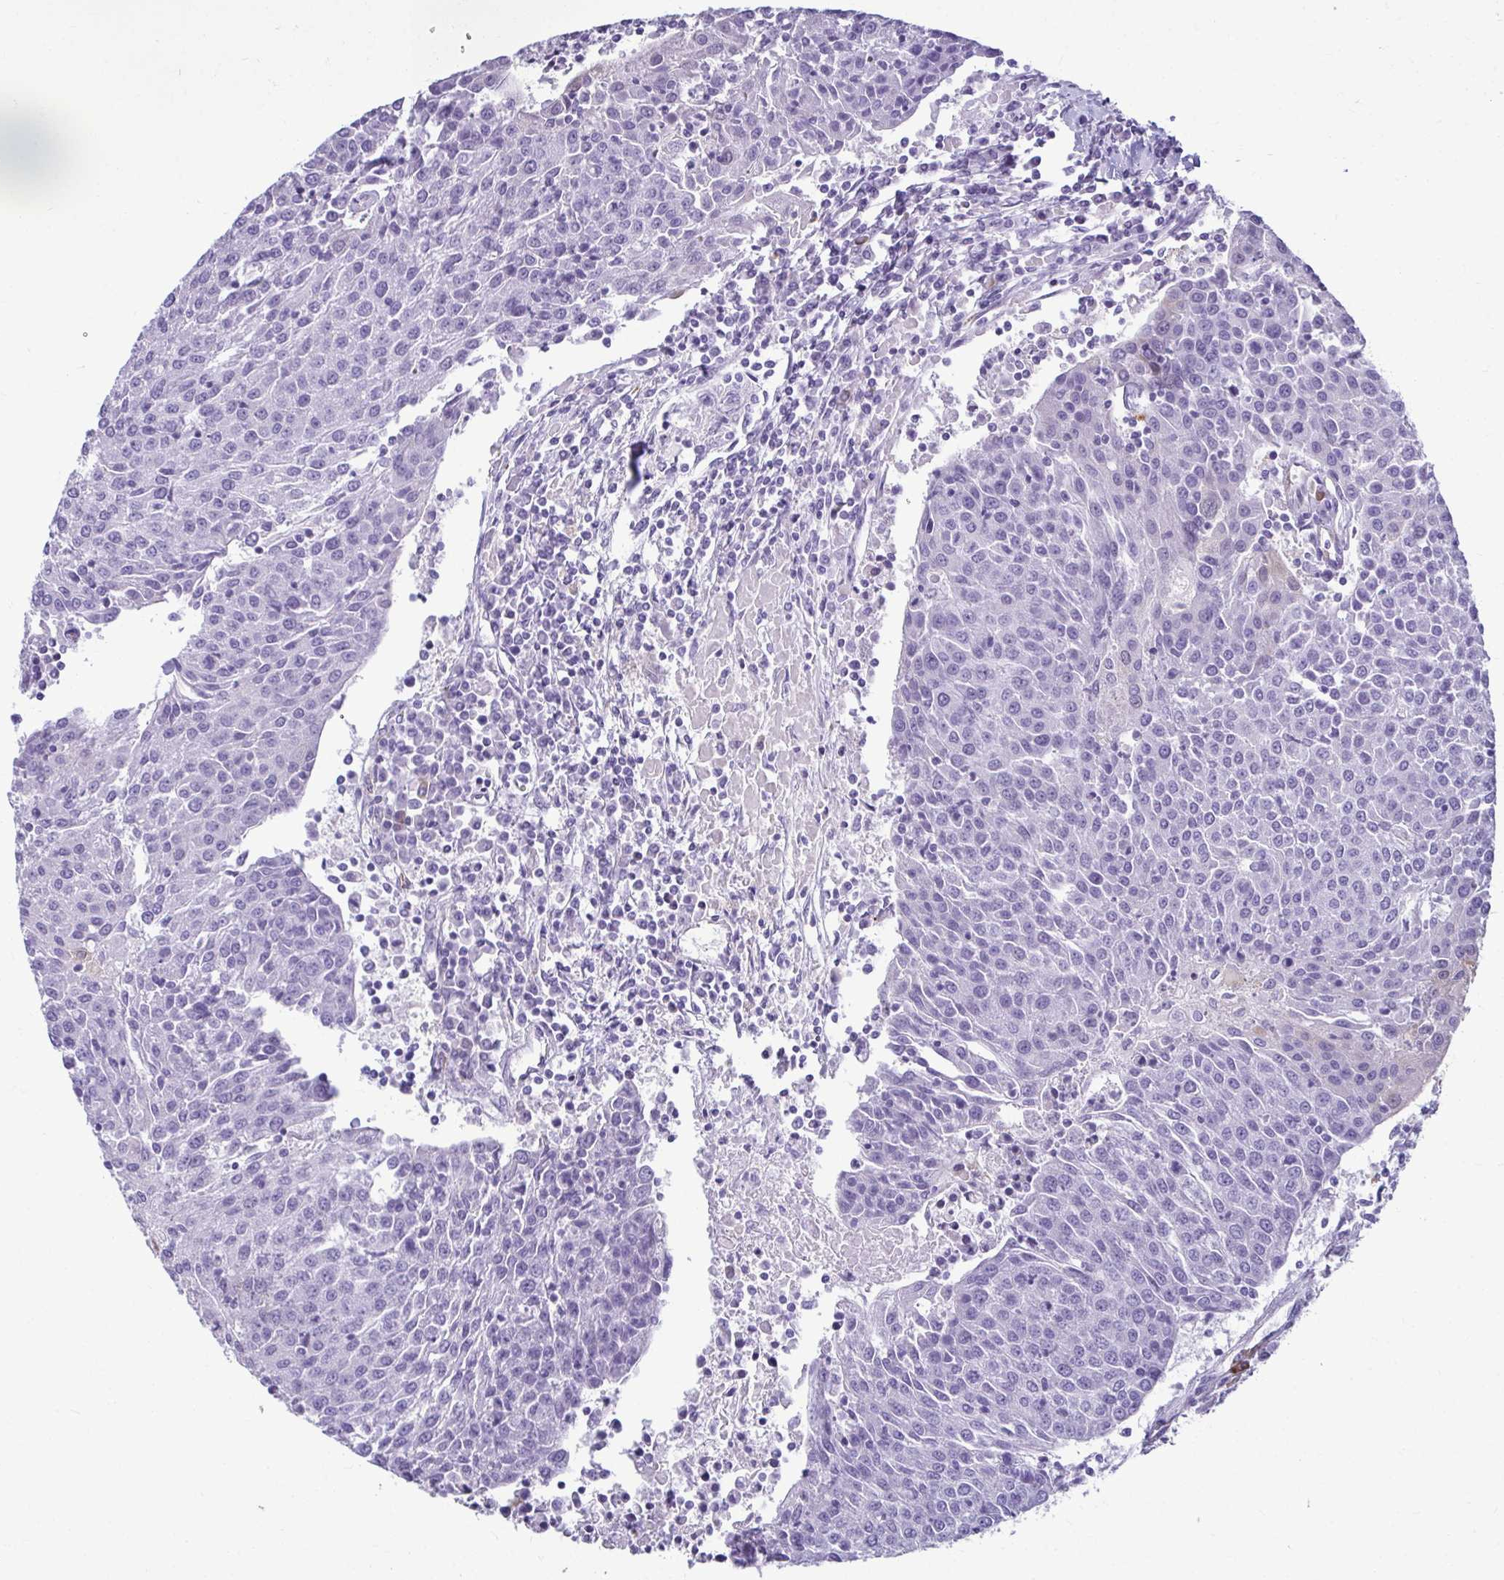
{"staining": {"intensity": "negative", "quantity": "none", "location": "none"}, "tissue": "urothelial cancer", "cell_type": "Tumor cells", "image_type": "cancer", "snomed": [{"axis": "morphology", "description": "Urothelial carcinoma, High grade"}, {"axis": "topography", "description": "Urinary bladder"}], "caption": "Immunohistochemical staining of human urothelial cancer reveals no significant staining in tumor cells. (DAB (3,3'-diaminobenzidine) immunohistochemistry, high magnification).", "gene": "SERPINI1", "patient": {"sex": "female", "age": 85}}